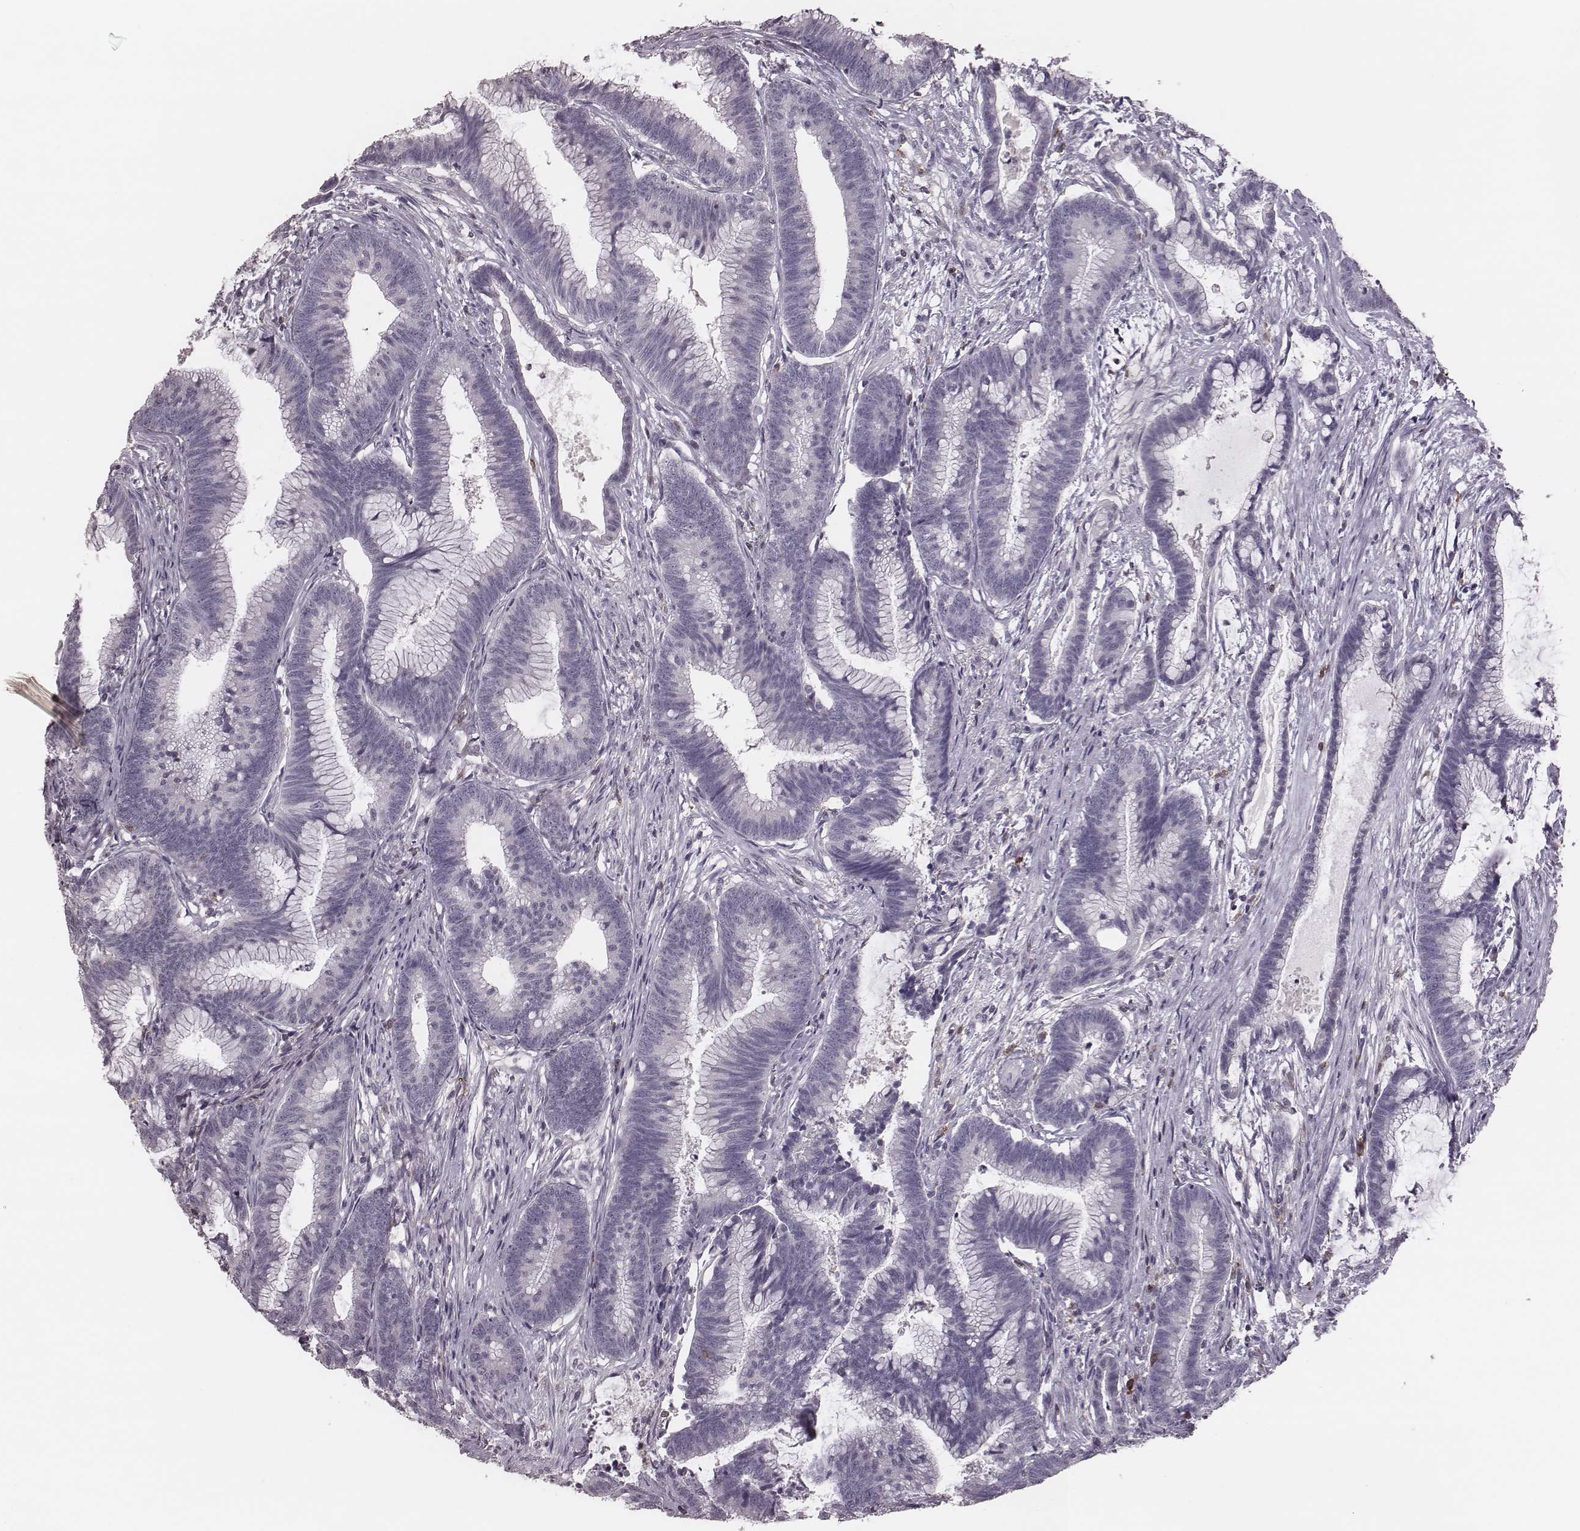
{"staining": {"intensity": "negative", "quantity": "none", "location": "none"}, "tissue": "colorectal cancer", "cell_type": "Tumor cells", "image_type": "cancer", "snomed": [{"axis": "morphology", "description": "Adenocarcinoma, NOS"}, {"axis": "topography", "description": "Colon"}], "caption": "Human colorectal cancer (adenocarcinoma) stained for a protein using IHC shows no expression in tumor cells.", "gene": "PDCD1", "patient": {"sex": "female", "age": 78}}